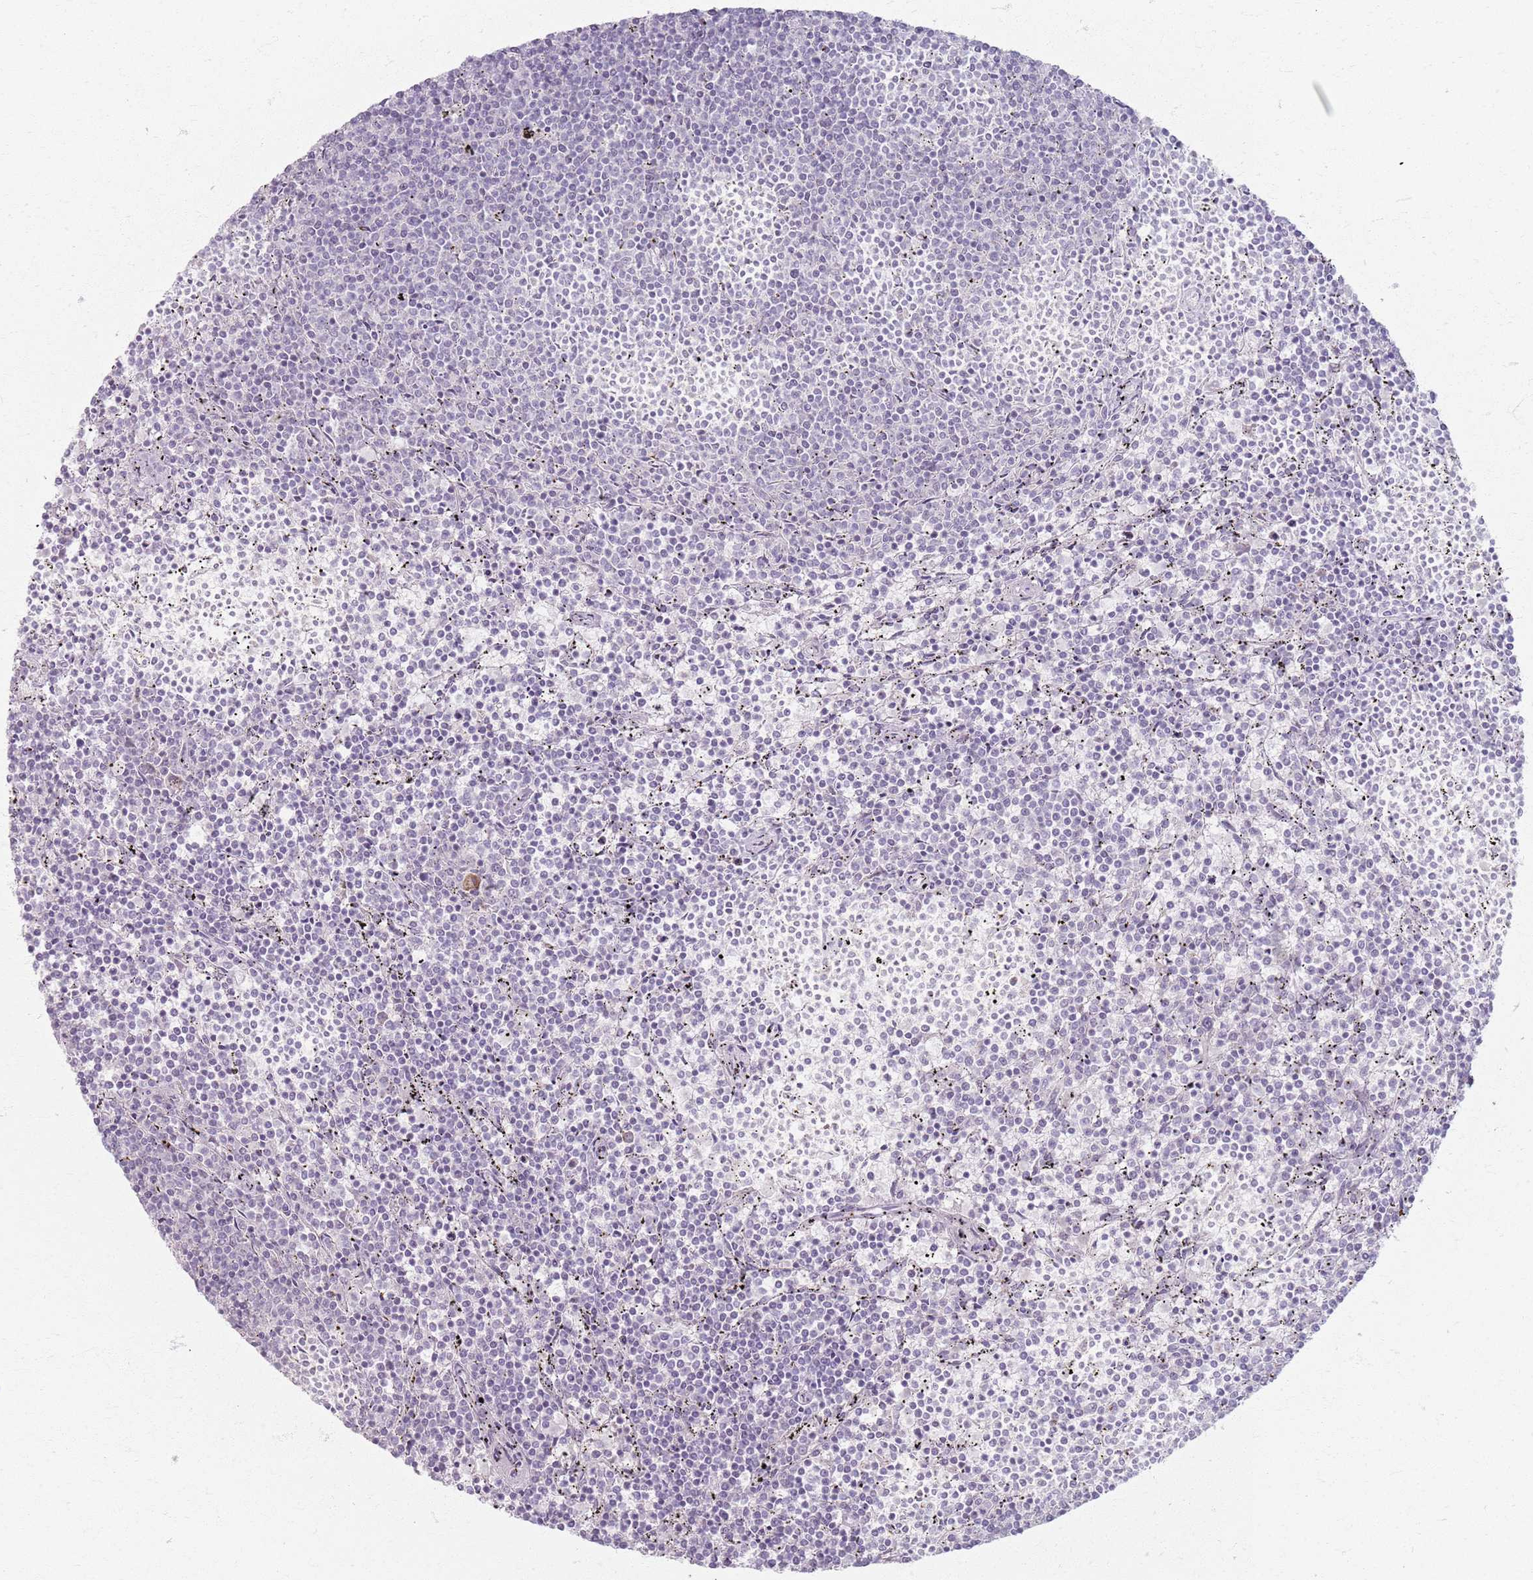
{"staining": {"intensity": "negative", "quantity": "none", "location": "none"}, "tissue": "lymphoma", "cell_type": "Tumor cells", "image_type": "cancer", "snomed": [{"axis": "morphology", "description": "Malignant lymphoma, non-Hodgkin's type, Low grade"}, {"axis": "topography", "description": "Spleen"}], "caption": "An image of human low-grade malignant lymphoma, non-Hodgkin's type is negative for staining in tumor cells.", "gene": "CRIPT", "patient": {"sex": "female", "age": 50}}